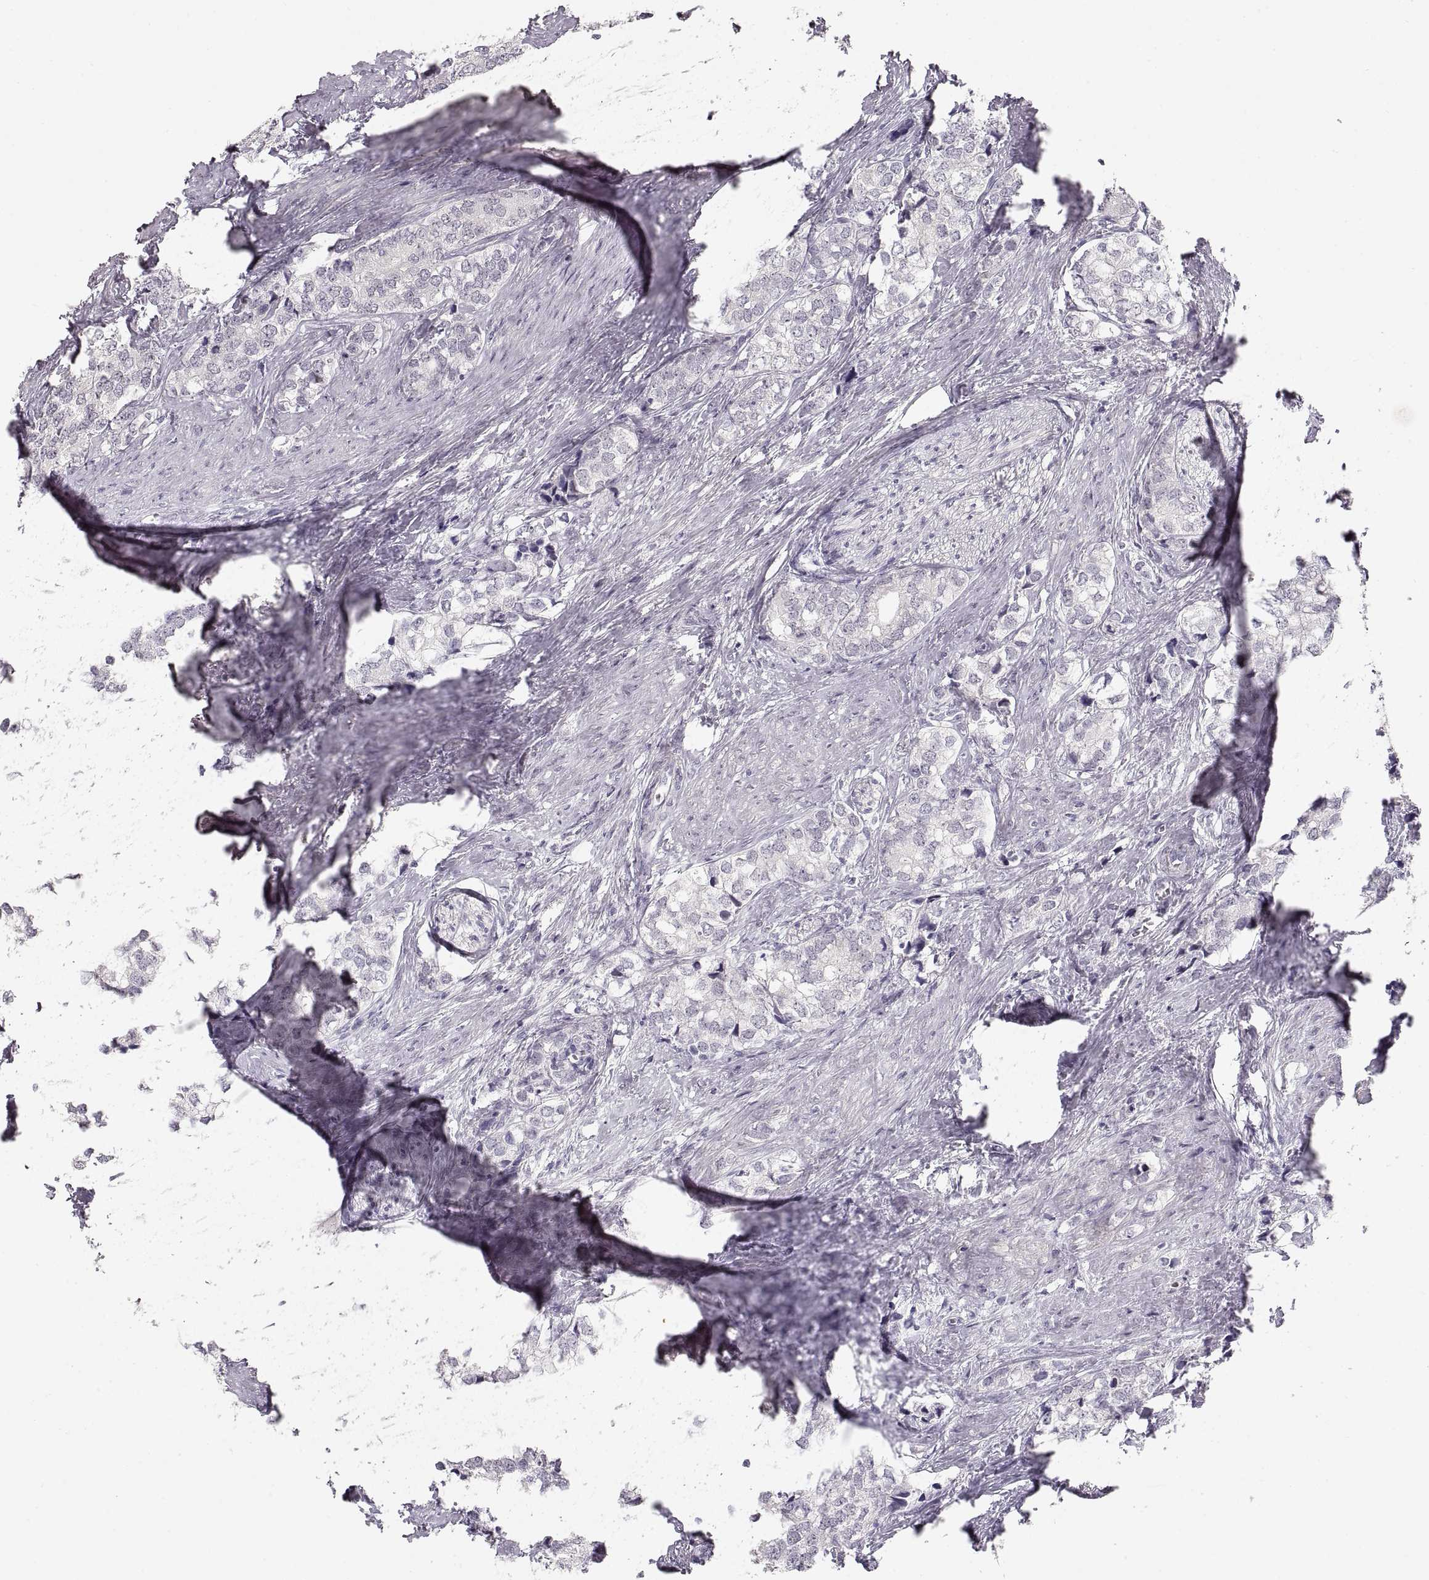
{"staining": {"intensity": "negative", "quantity": "none", "location": "none"}, "tissue": "prostate cancer", "cell_type": "Tumor cells", "image_type": "cancer", "snomed": [{"axis": "morphology", "description": "Adenocarcinoma, NOS"}, {"axis": "topography", "description": "Prostate and seminal vesicle, NOS"}], "caption": "Immunohistochemistry (IHC) photomicrograph of neoplastic tissue: prostate cancer stained with DAB reveals no significant protein staining in tumor cells. The staining is performed using DAB (3,3'-diaminobenzidine) brown chromogen with nuclei counter-stained in using hematoxylin.", "gene": "PCSK2", "patient": {"sex": "male", "age": 63}}